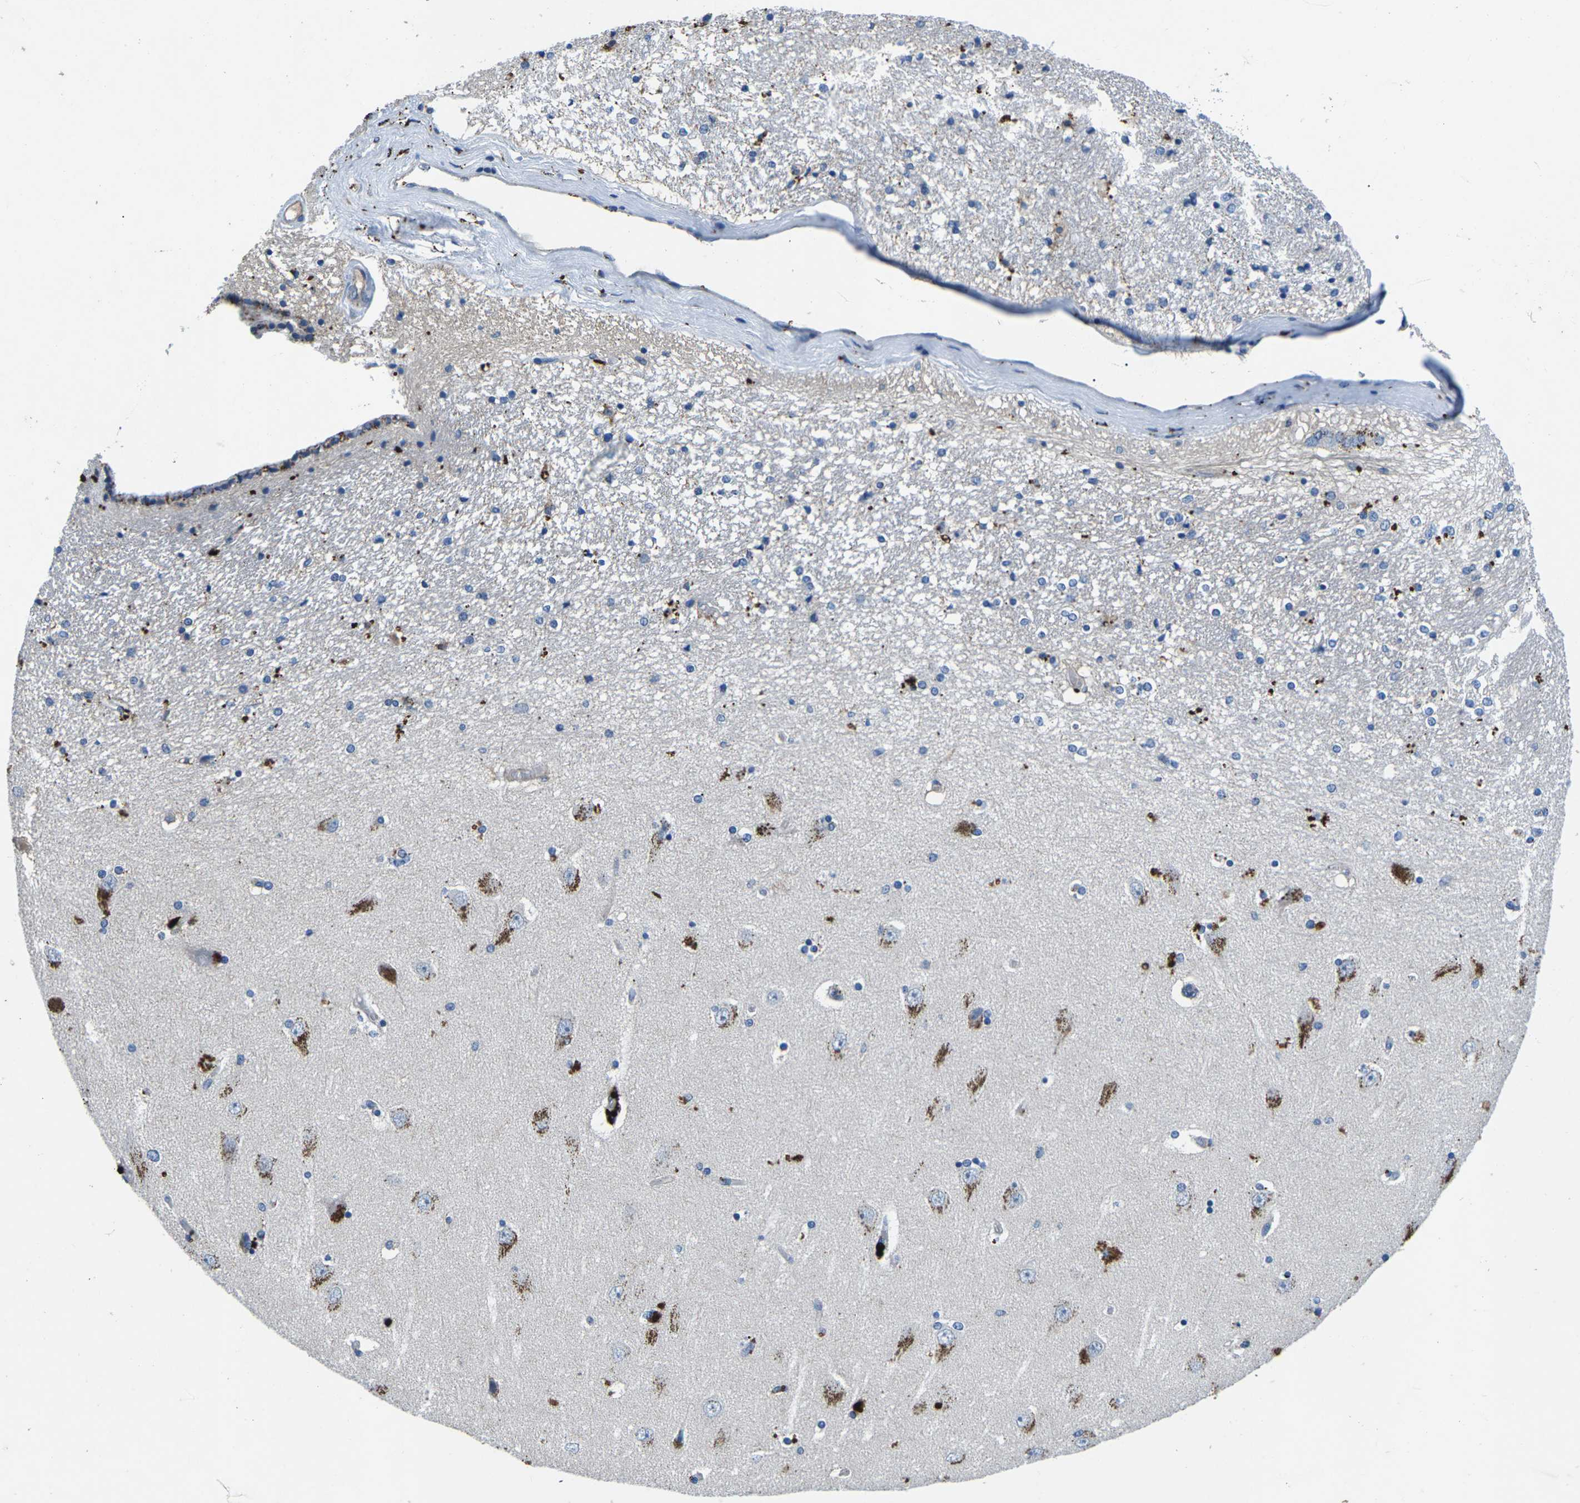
{"staining": {"intensity": "negative", "quantity": "none", "location": "none"}, "tissue": "hippocampus", "cell_type": "Glial cells", "image_type": "normal", "snomed": [{"axis": "morphology", "description": "Normal tissue, NOS"}, {"axis": "topography", "description": "Hippocampus"}], "caption": "This photomicrograph is of benign hippocampus stained with IHC to label a protein in brown with the nuclei are counter-stained blue. There is no expression in glial cells.", "gene": "PDCD6IP", "patient": {"sex": "female", "age": 54}}